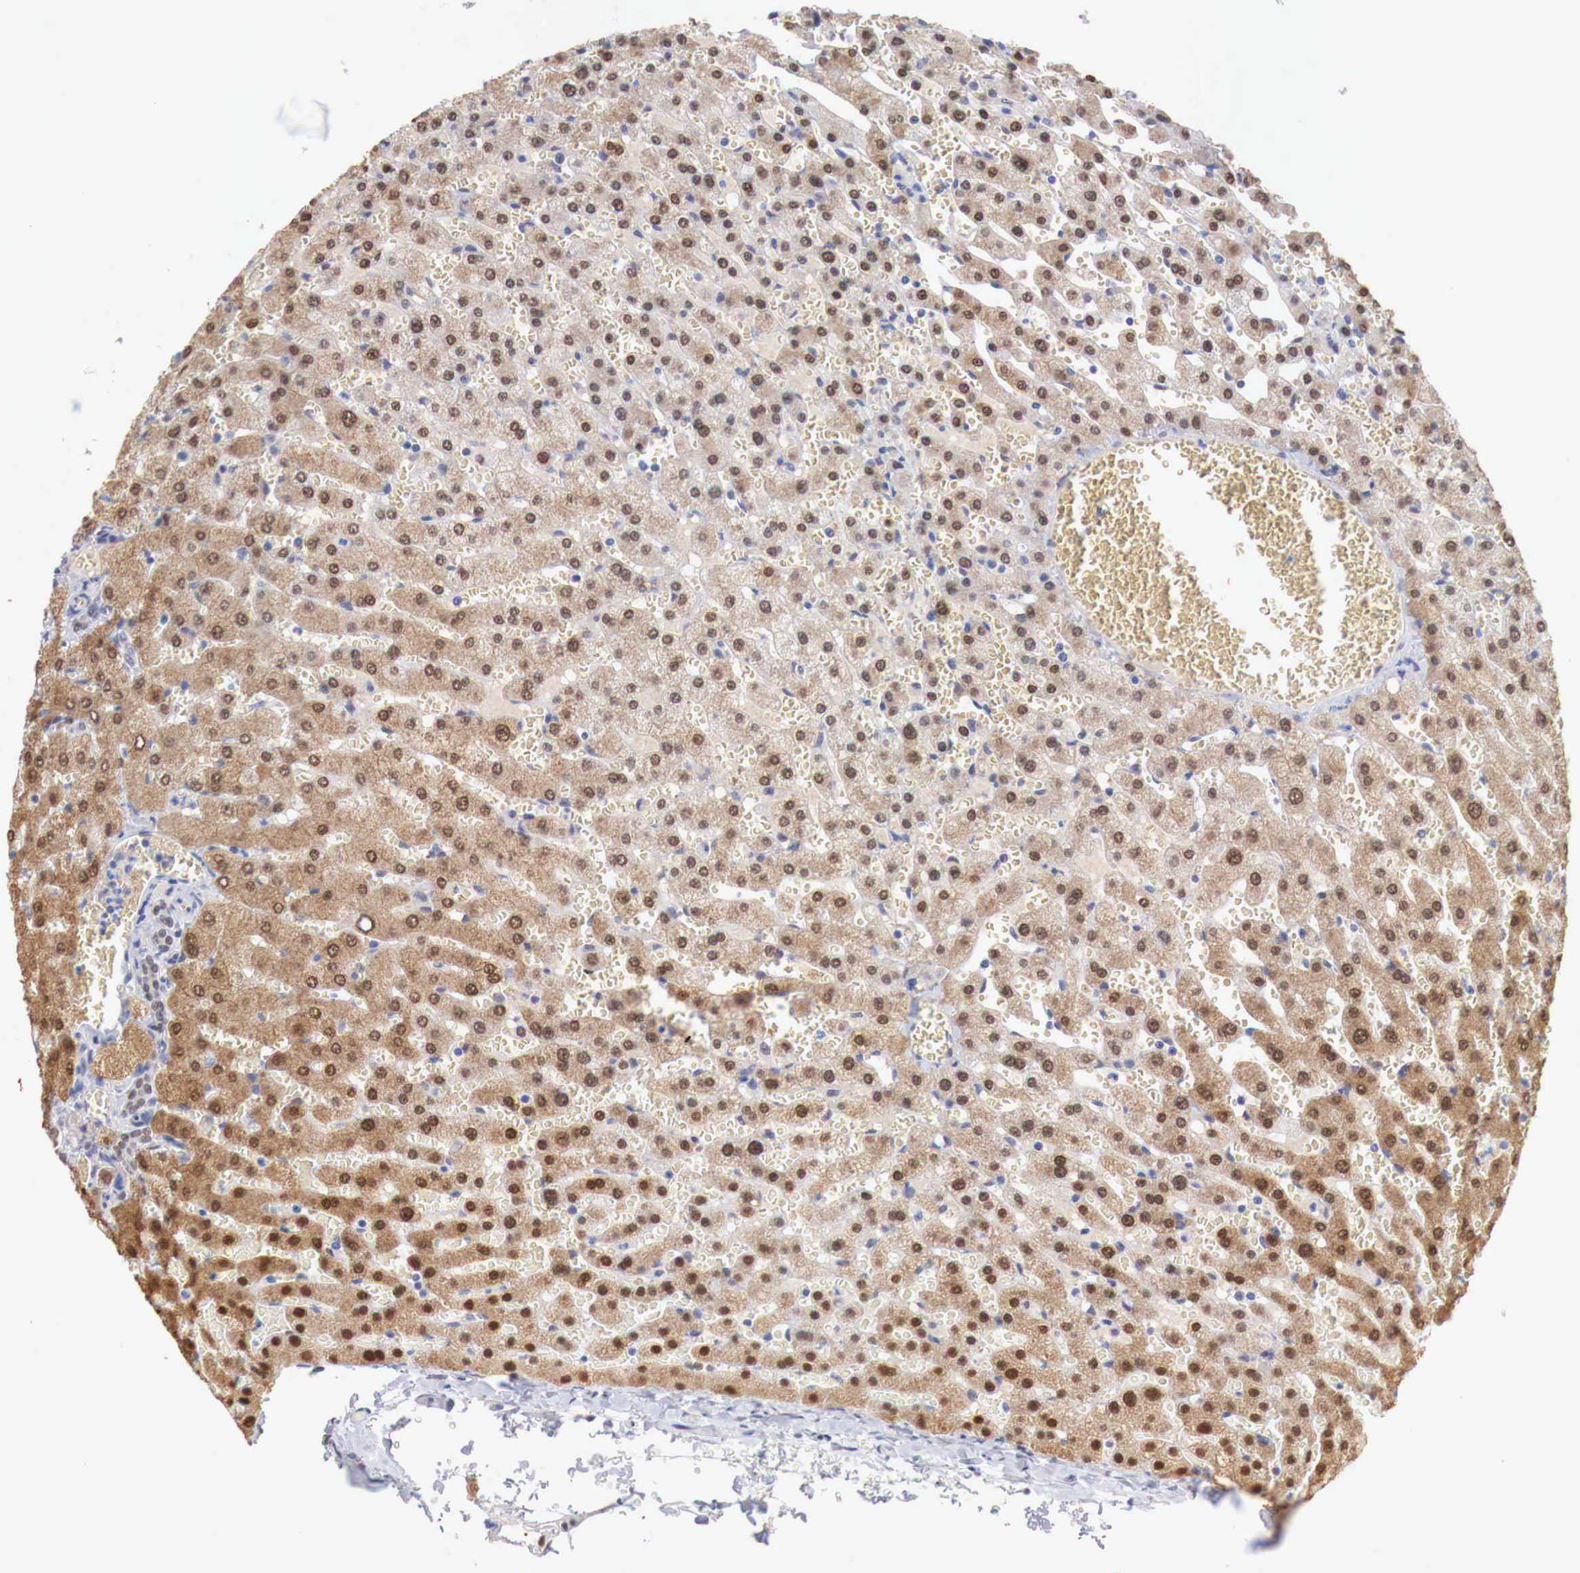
{"staining": {"intensity": "negative", "quantity": "none", "location": "none"}, "tissue": "liver", "cell_type": "Cholangiocytes", "image_type": "normal", "snomed": [{"axis": "morphology", "description": "Normal tissue, NOS"}, {"axis": "topography", "description": "Liver"}], "caption": "DAB (3,3'-diaminobenzidine) immunohistochemical staining of unremarkable liver demonstrates no significant expression in cholangiocytes. (DAB (3,3'-diaminobenzidine) immunohistochemistry with hematoxylin counter stain).", "gene": "FOXP2", "patient": {"sex": "female", "age": 30}}